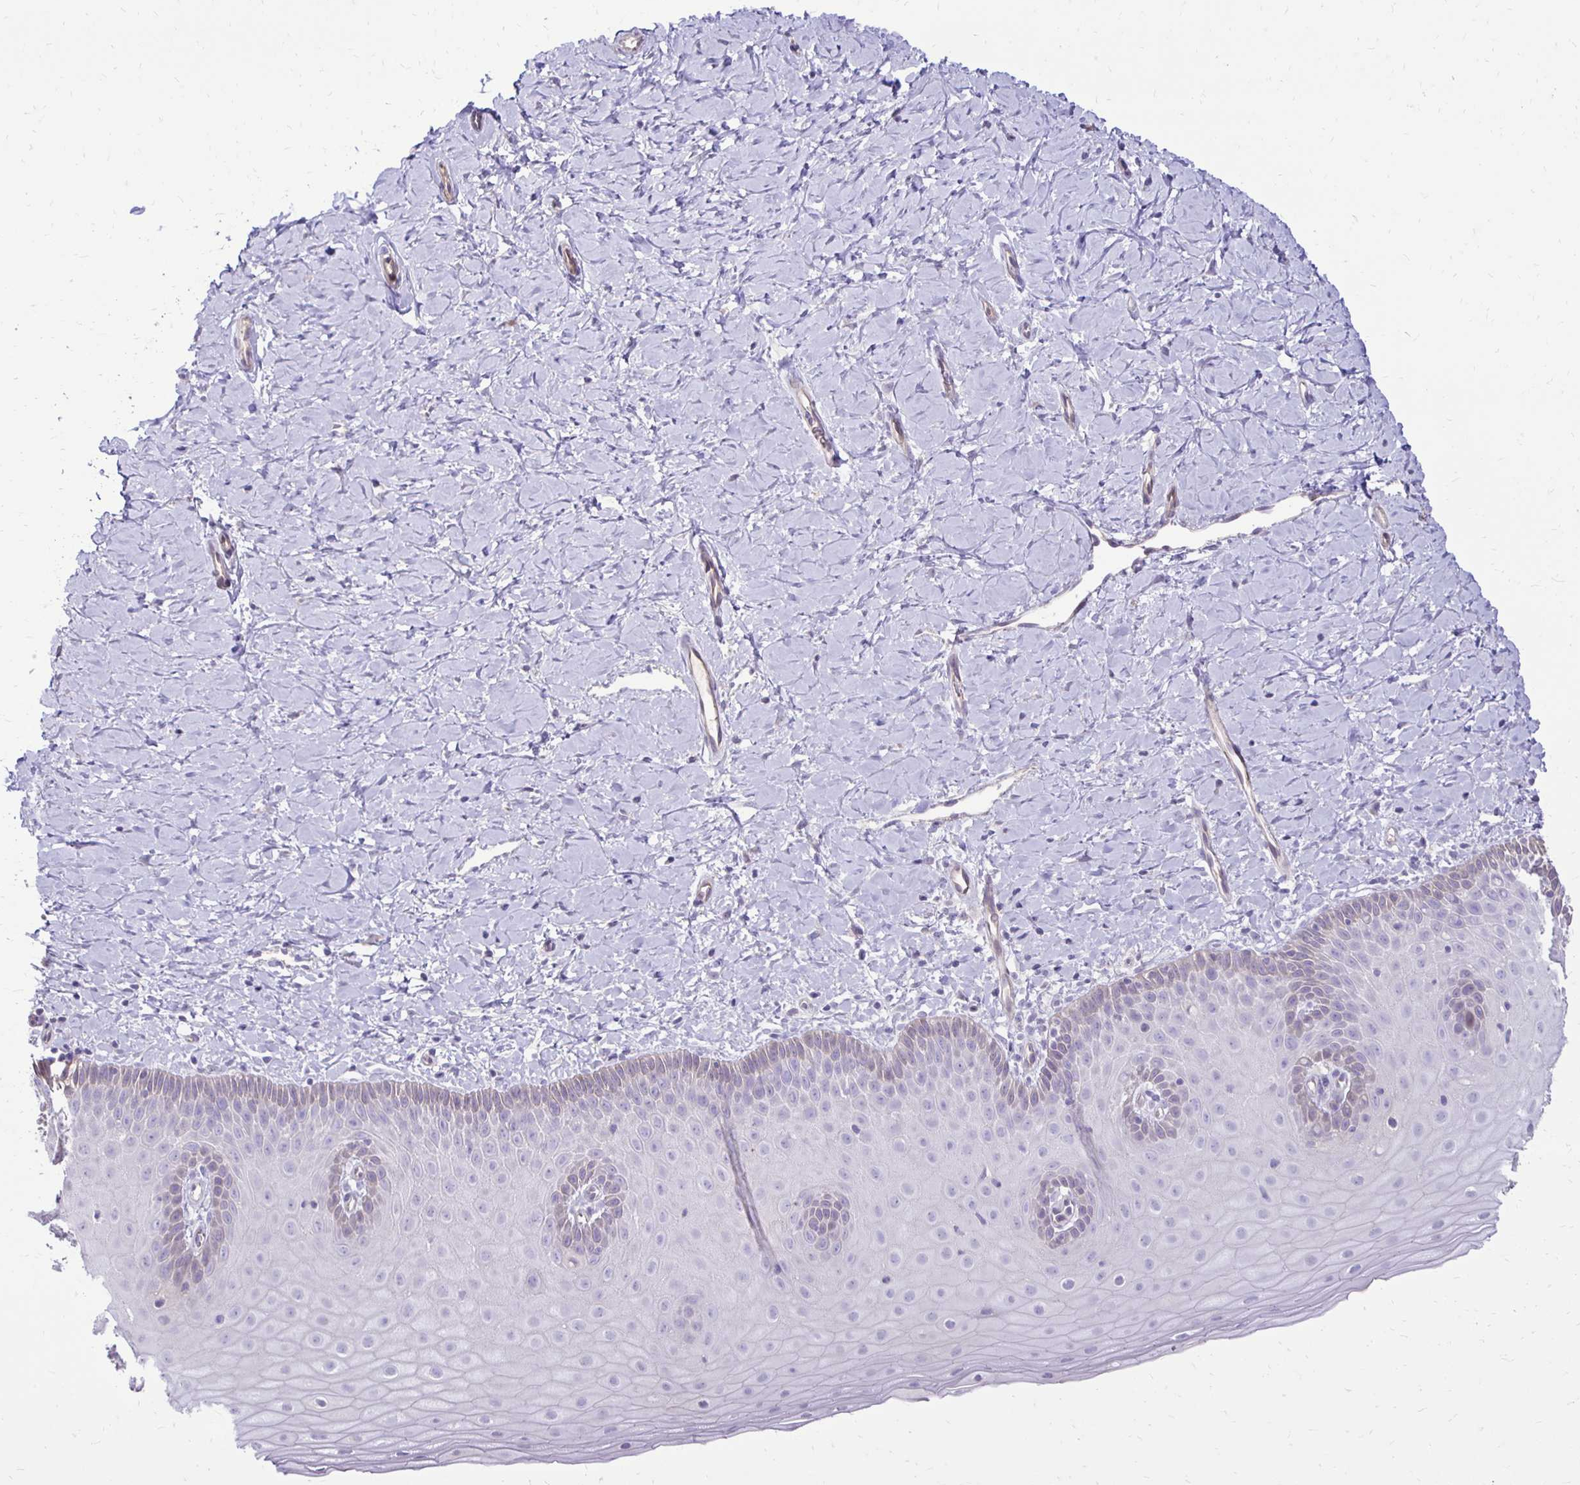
{"staining": {"intensity": "negative", "quantity": "none", "location": "none"}, "tissue": "cervix", "cell_type": "Glandular cells", "image_type": "normal", "snomed": [{"axis": "morphology", "description": "Normal tissue, NOS"}, {"axis": "topography", "description": "Cervix"}], "caption": "This is a histopathology image of immunohistochemistry staining of unremarkable cervix, which shows no positivity in glandular cells. Brightfield microscopy of immunohistochemistry (IHC) stained with DAB (3,3'-diaminobenzidine) (brown) and hematoxylin (blue), captured at high magnification.", "gene": "GAS2", "patient": {"sex": "female", "age": 37}}